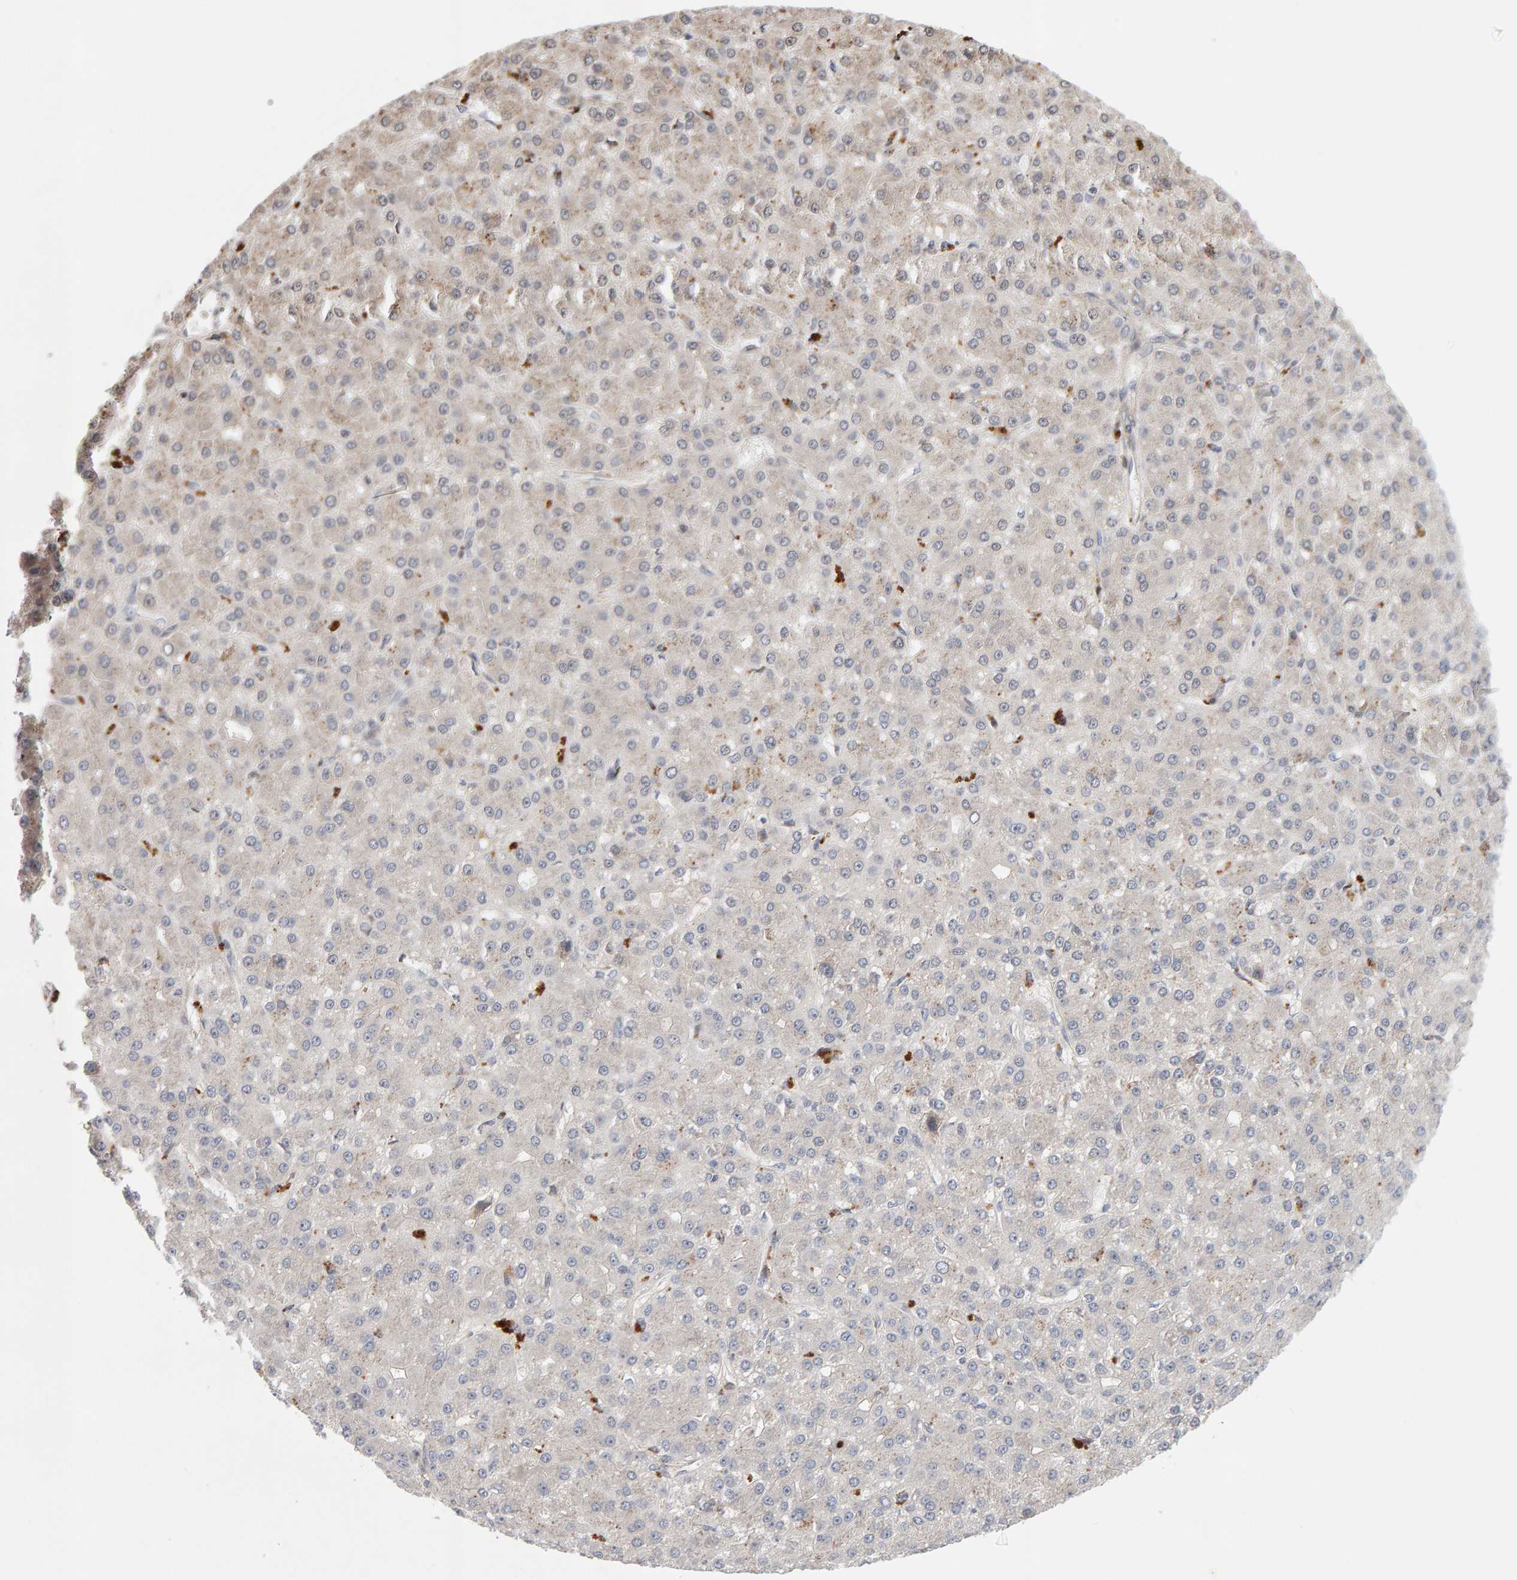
{"staining": {"intensity": "weak", "quantity": "<25%", "location": "cytoplasmic/membranous"}, "tissue": "liver cancer", "cell_type": "Tumor cells", "image_type": "cancer", "snomed": [{"axis": "morphology", "description": "Carcinoma, Hepatocellular, NOS"}, {"axis": "topography", "description": "Liver"}], "caption": "Tumor cells are negative for brown protein staining in liver hepatocellular carcinoma. The staining is performed using DAB (3,3'-diaminobenzidine) brown chromogen with nuclei counter-stained in using hematoxylin.", "gene": "LZTS1", "patient": {"sex": "male", "age": 67}}